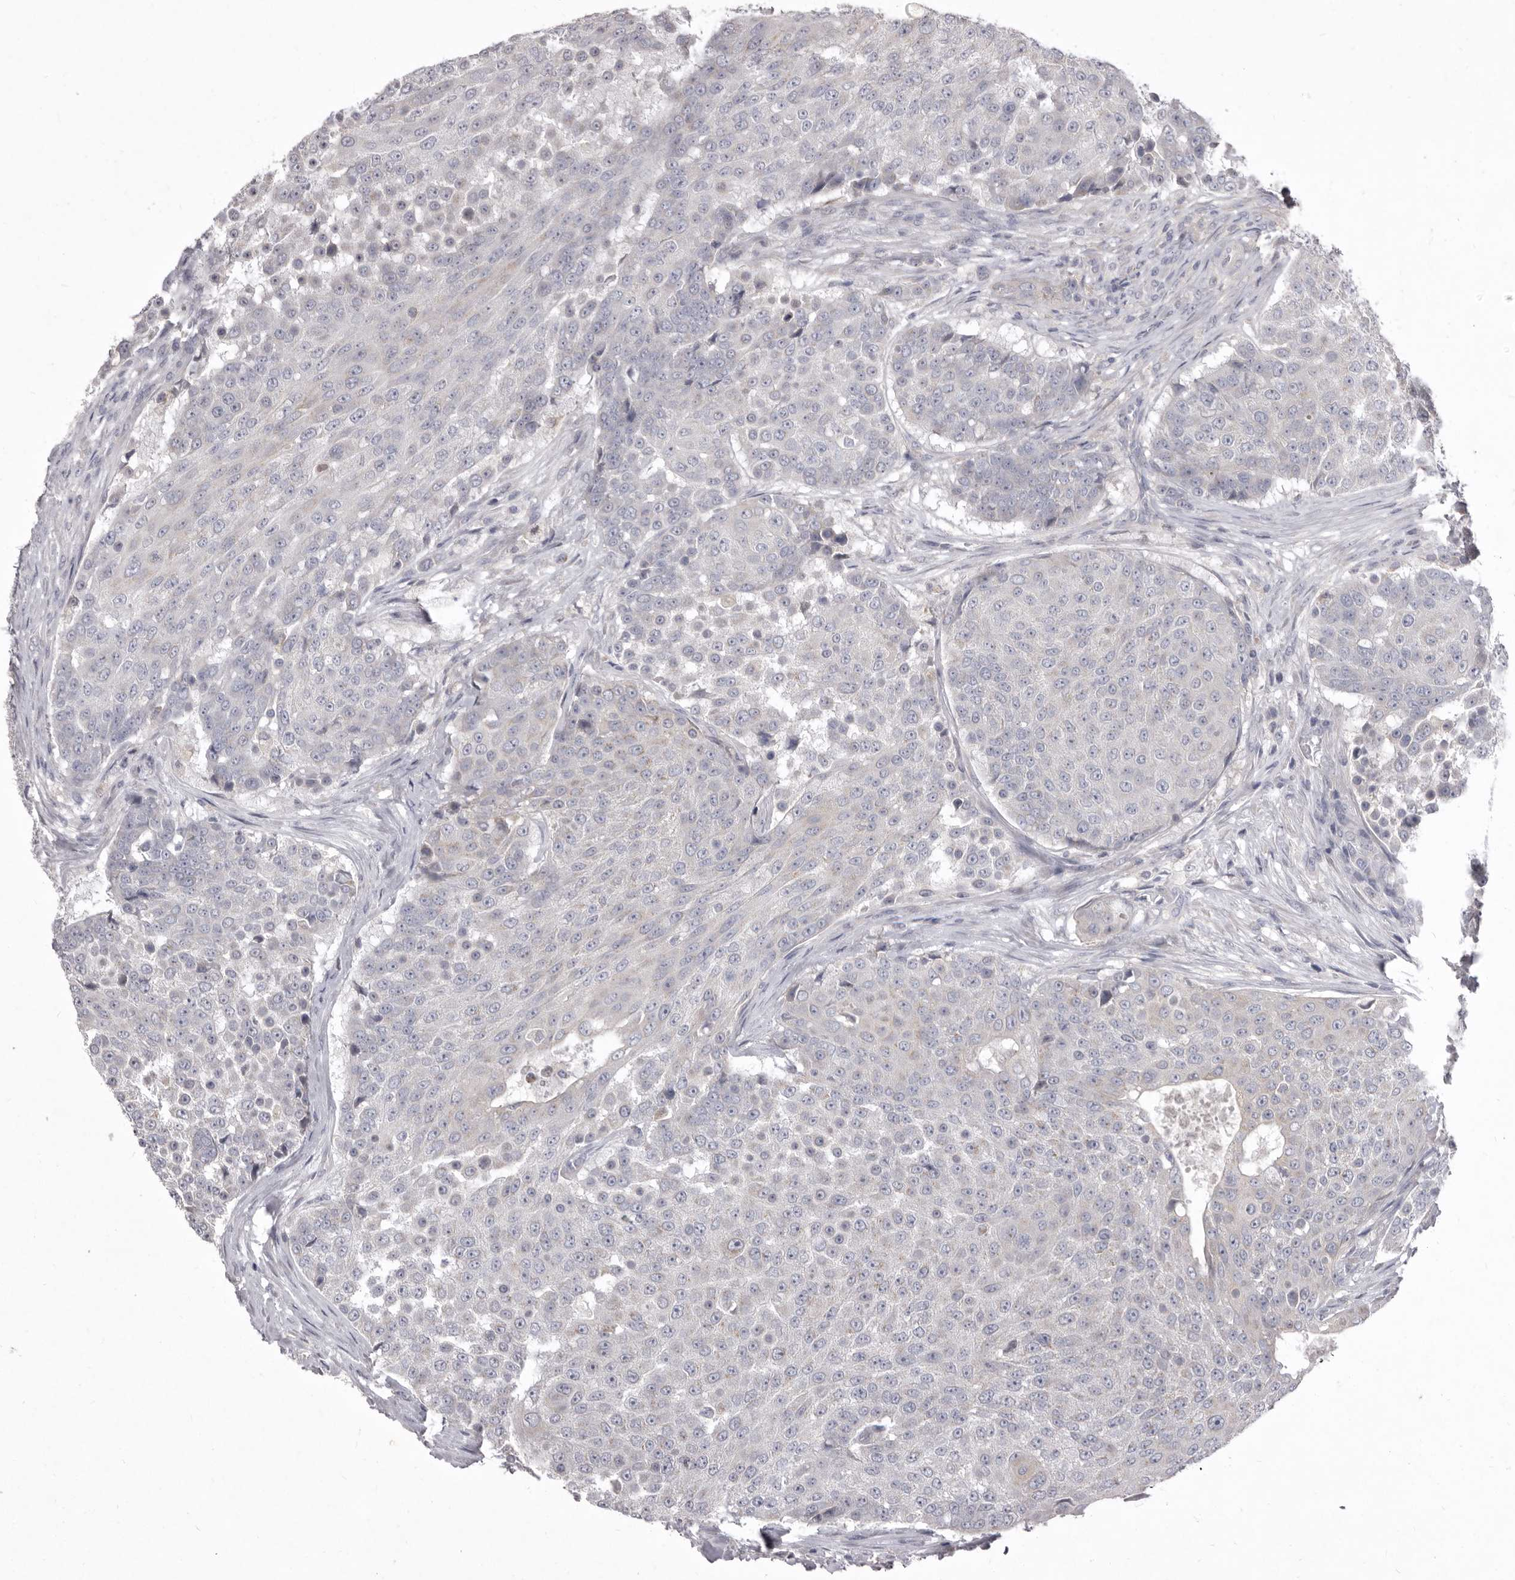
{"staining": {"intensity": "negative", "quantity": "none", "location": "none"}, "tissue": "urothelial cancer", "cell_type": "Tumor cells", "image_type": "cancer", "snomed": [{"axis": "morphology", "description": "Urothelial carcinoma, High grade"}, {"axis": "topography", "description": "Urinary bladder"}], "caption": "The immunohistochemistry histopathology image has no significant expression in tumor cells of urothelial carcinoma (high-grade) tissue.", "gene": "P2RX6", "patient": {"sex": "female", "age": 63}}